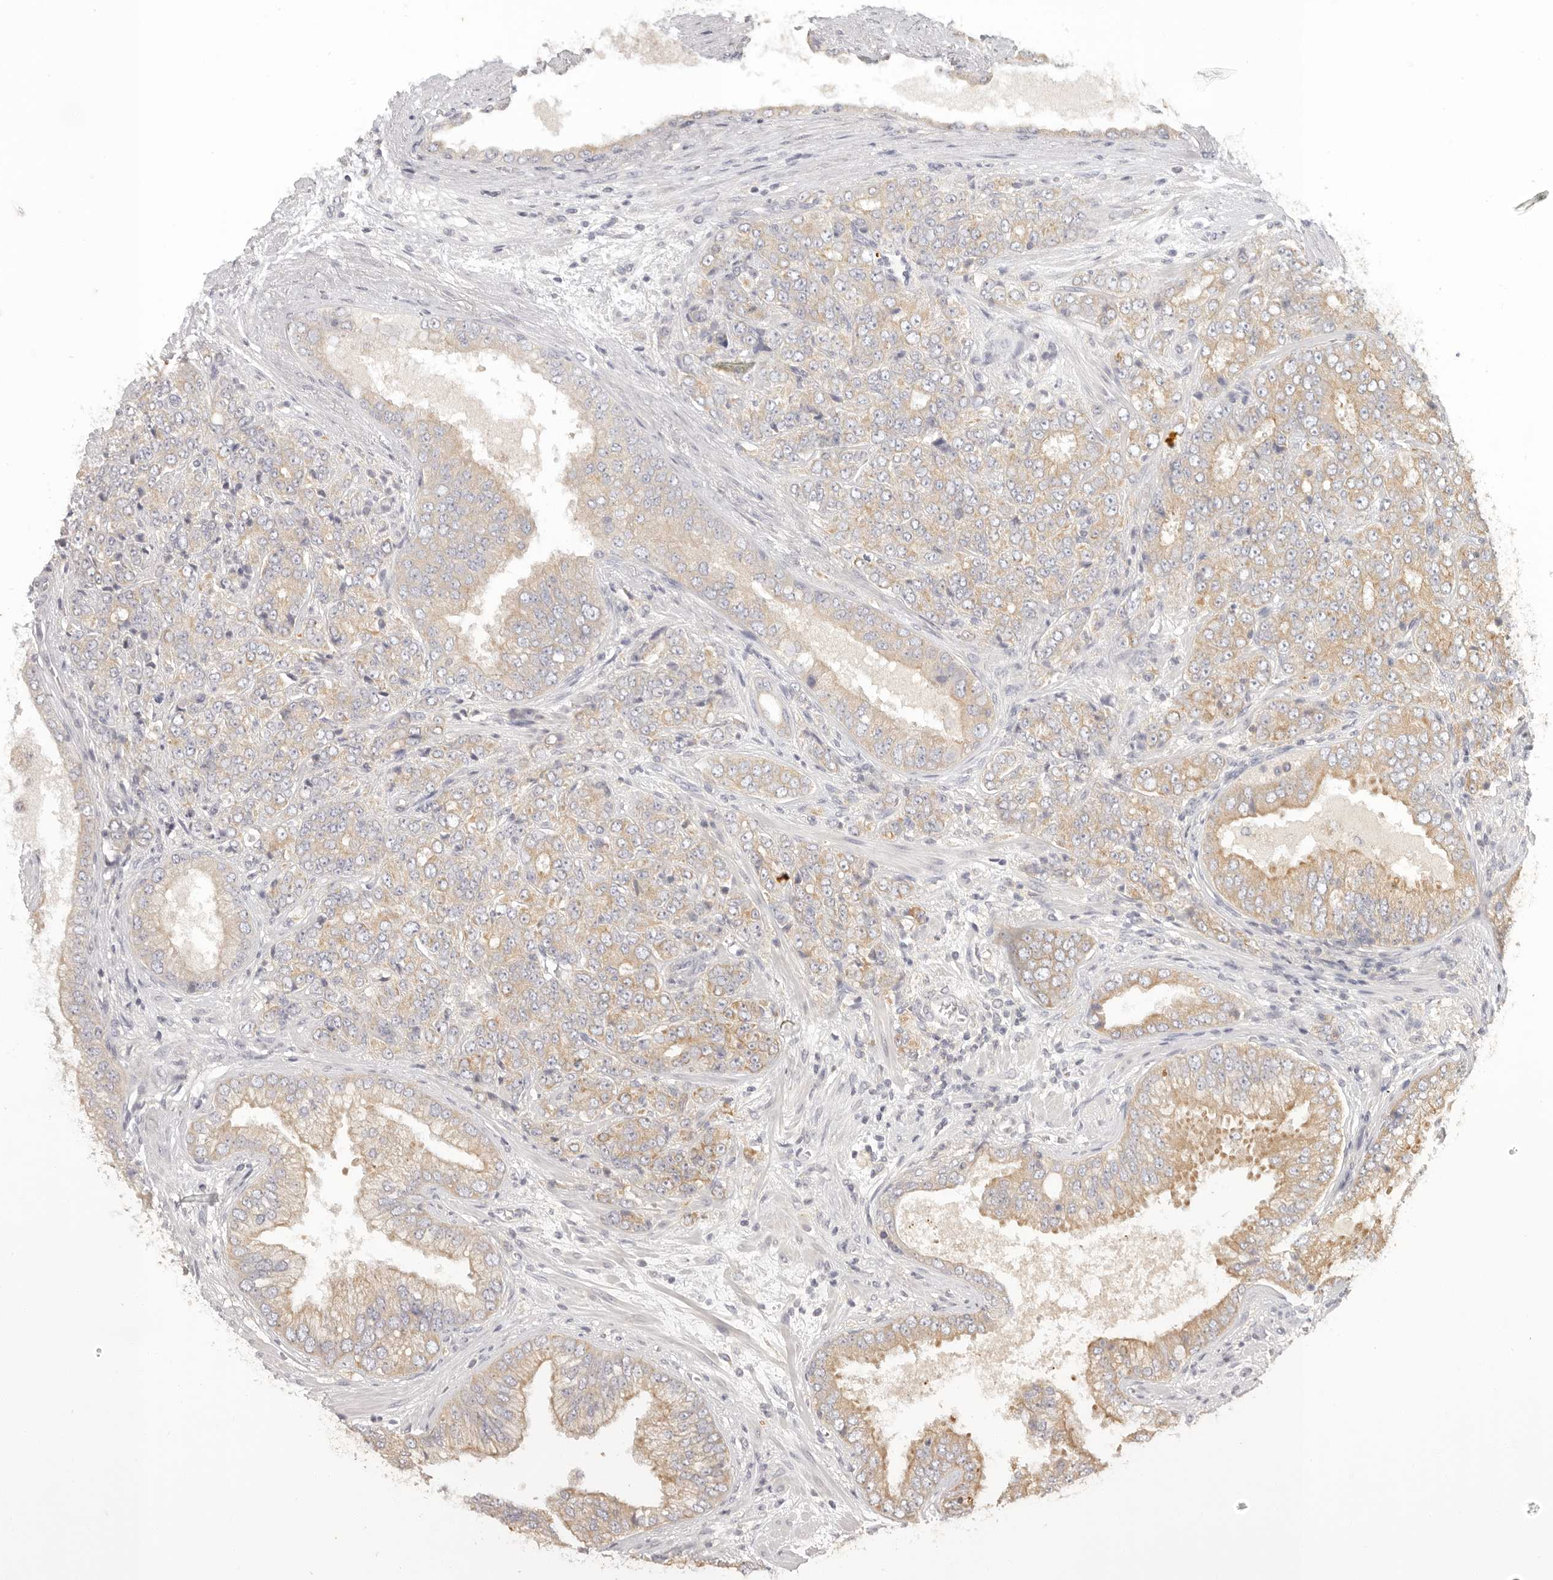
{"staining": {"intensity": "moderate", "quantity": "25%-75%", "location": "cytoplasmic/membranous"}, "tissue": "prostate cancer", "cell_type": "Tumor cells", "image_type": "cancer", "snomed": [{"axis": "morphology", "description": "Adenocarcinoma, High grade"}, {"axis": "topography", "description": "Prostate"}], "caption": "Protein expression analysis of prostate cancer (high-grade adenocarcinoma) displays moderate cytoplasmic/membranous staining in about 25%-75% of tumor cells.", "gene": "AHDC1", "patient": {"sex": "male", "age": 58}}